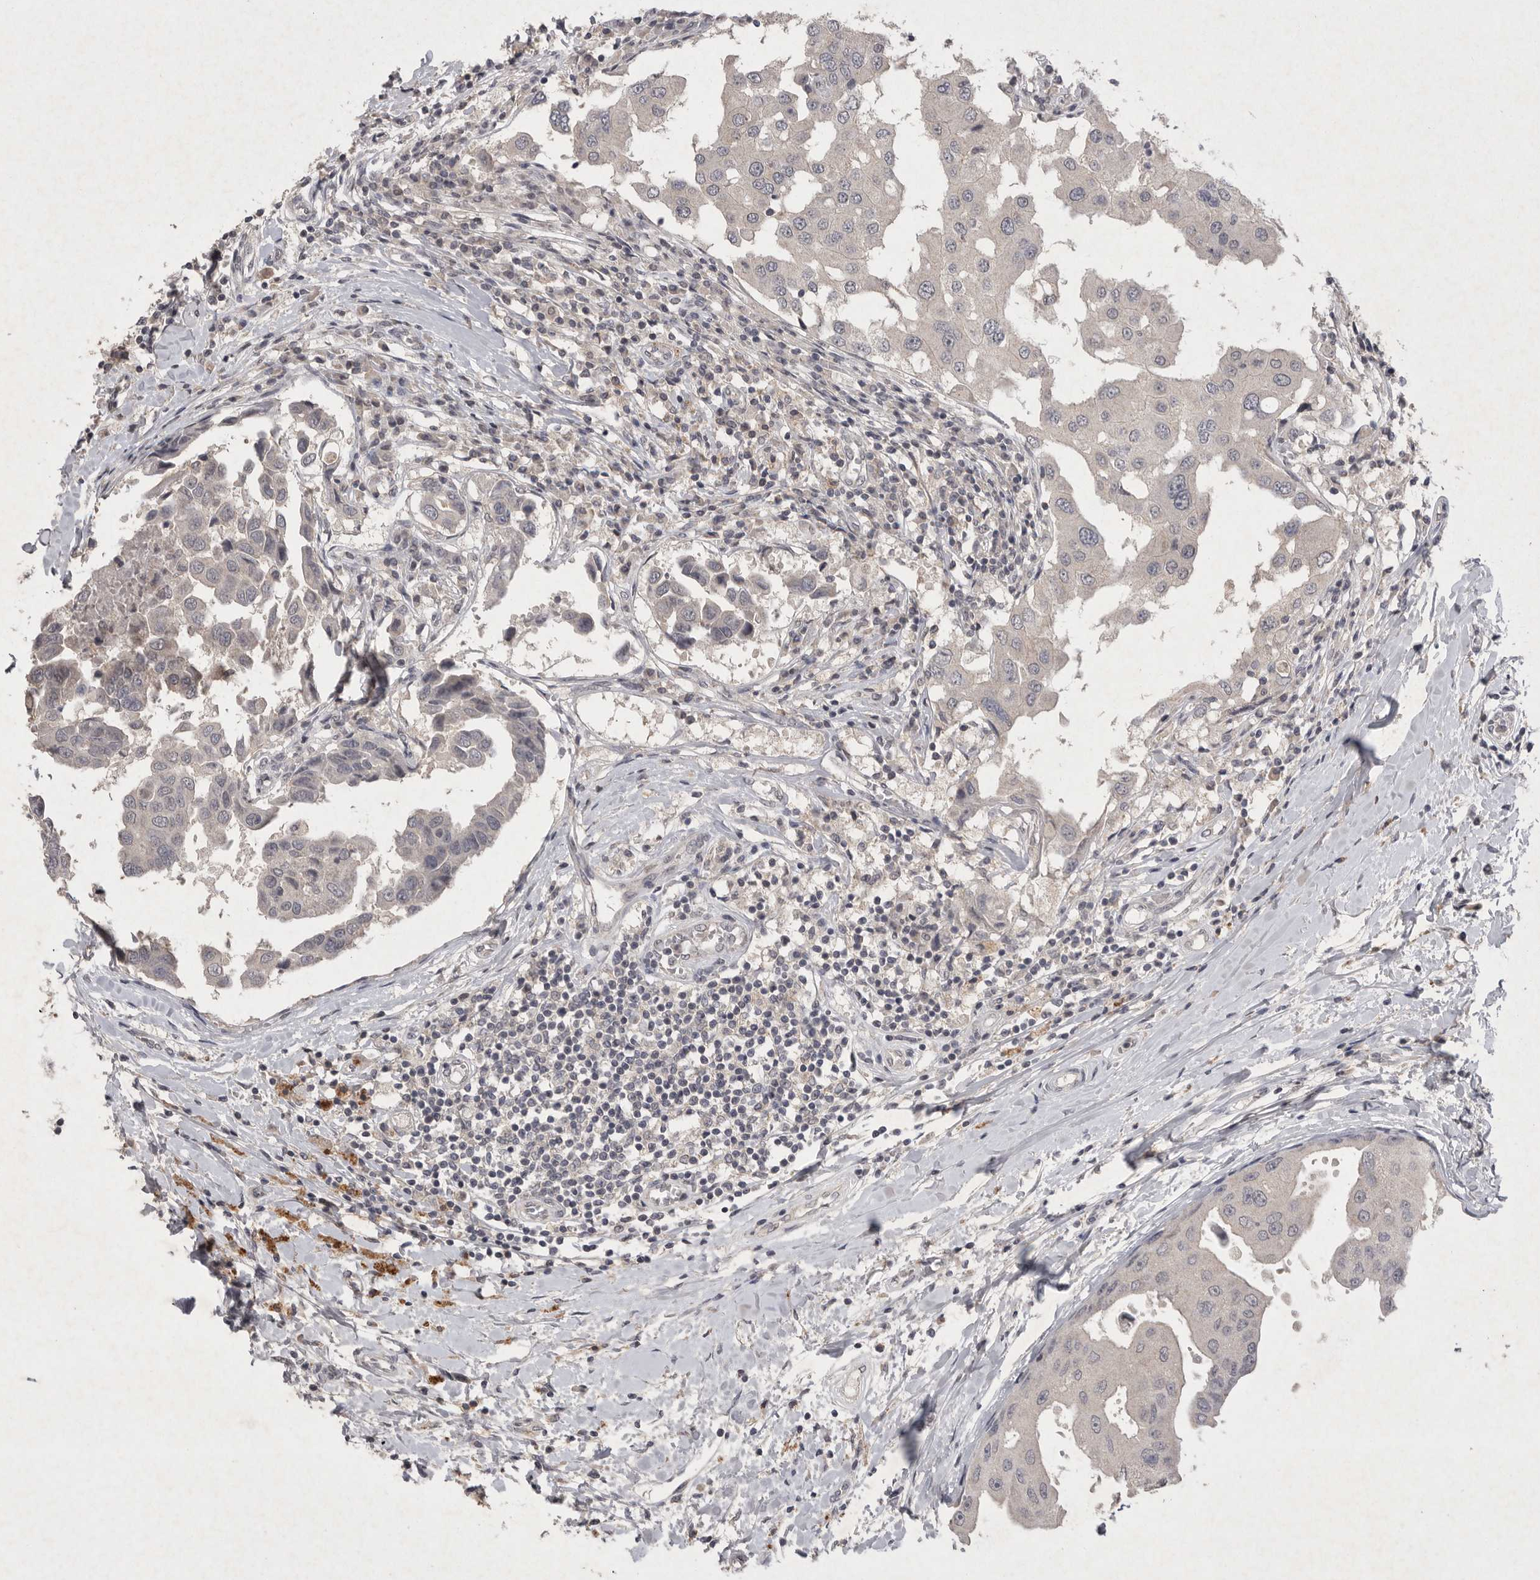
{"staining": {"intensity": "negative", "quantity": "none", "location": "none"}, "tissue": "breast cancer", "cell_type": "Tumor cells", "image_type": "cancer", "snomed": [{"axis": "morphology", "description": "Duct carcinoma"}, {"axis": "topography", "description": "Breast"}], "caption": "A histopathology image of human infiltrating ductal carcinoma (breast) is negative for staining in tumor cells. (Brightfield microscopy of DAB immunohistochemistry at high magnification).", "gene": "APLNR", "patient": {"sex": "female", "age": 27}}